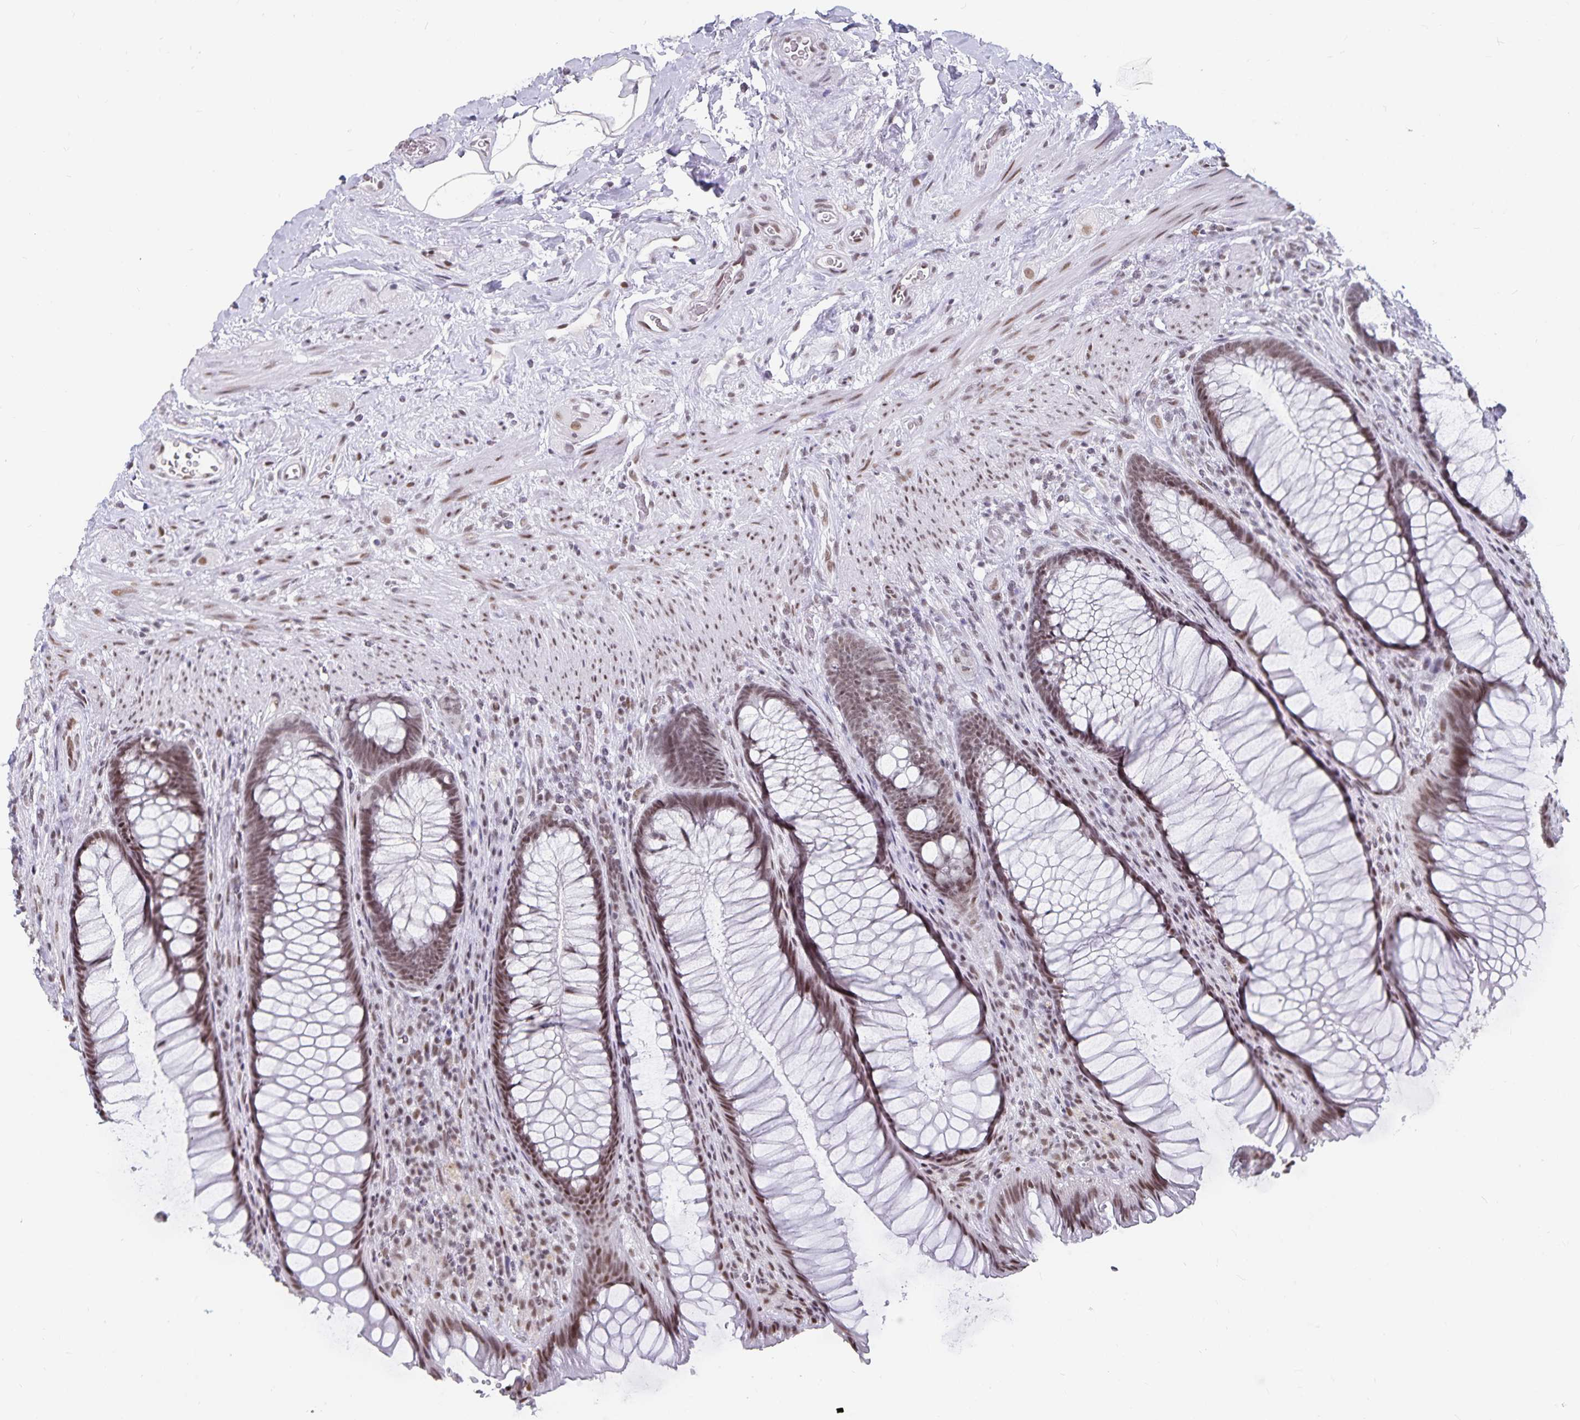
{"staining": {"intensity": "moderate", "quantity": ">75%", "location": "nuclear"}, "tissue": "rectum", "cell_type": "Glandular cells", "image_type": "normal", "snomed": [{"axis": "morphology", "description": "Normal tissue, NOS"}, {"axis": "topography", "description": "Smooth muscle"}, {"axis": "topography", "description": "Rectum"}], "caption": "Immunohistochemical staining of unremarkable rectum exhibits >75% levels of moderate nuclear protein positivity in about >75% of glandular cells.", "gene": "PBX2", "patient": {"sex": "male", "age": 53}}